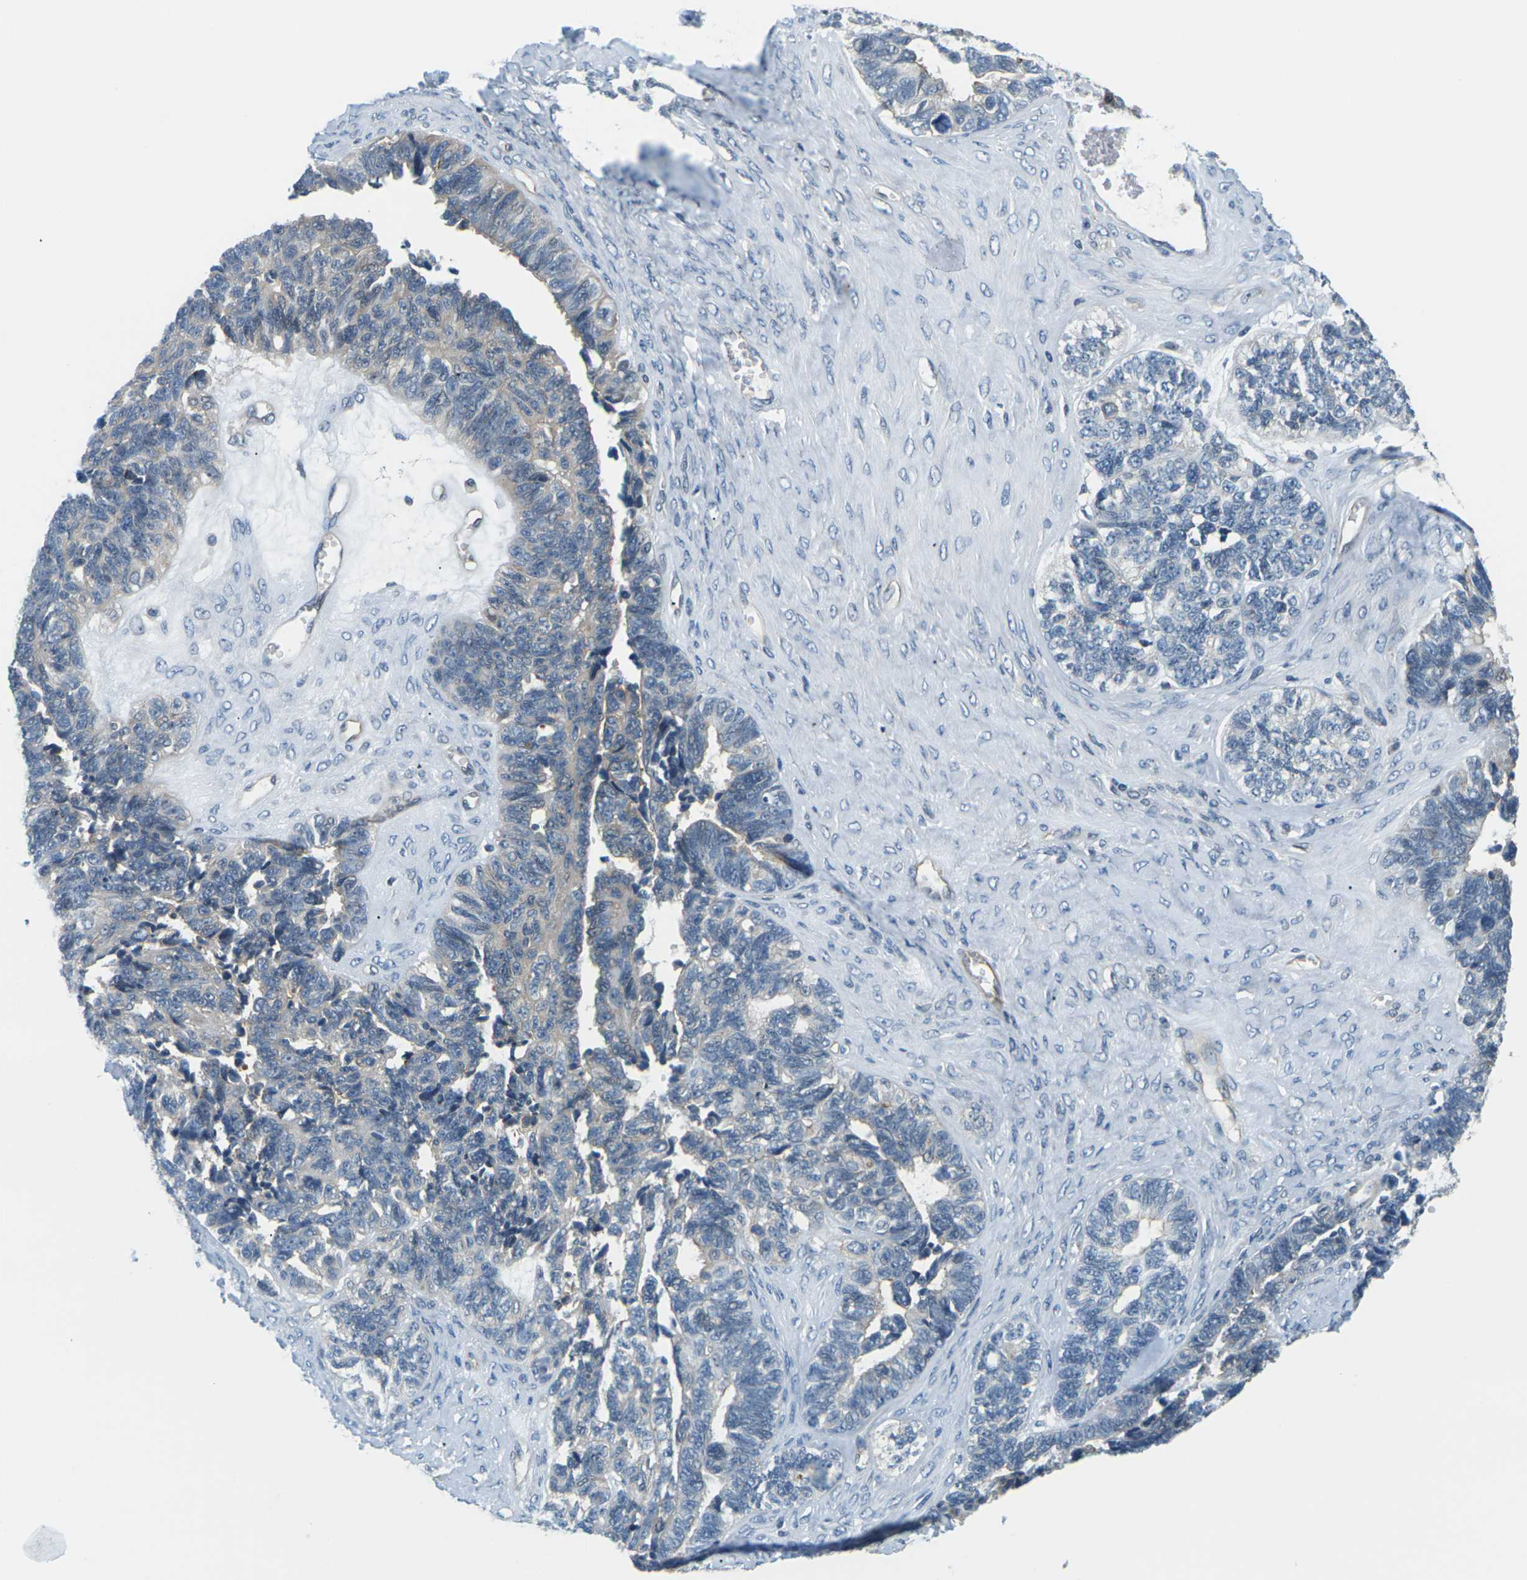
{"staining": {"intensity": "moderate", "quantity": "<25%", "location": "cytoplasmic/membranous"}, "tissue": "ovarian cancer", "cell_type": "Tumor cells", "image_type": "cancer", "snomed": [{"axis": "morphology", "description": "Cystadenocarcinoma, serous, NOS"}, {"axis": "topography", "description": "Ovary"}], "caption": "Immunohistochemistry (IHC) (DAB) staining of ovarian cancer displays moderate cytoplasmic/membranous protein staining in about <25% of tumor cells.", "gene": "SLC13A3", "patient": {"sex": "female", "age": 79}}